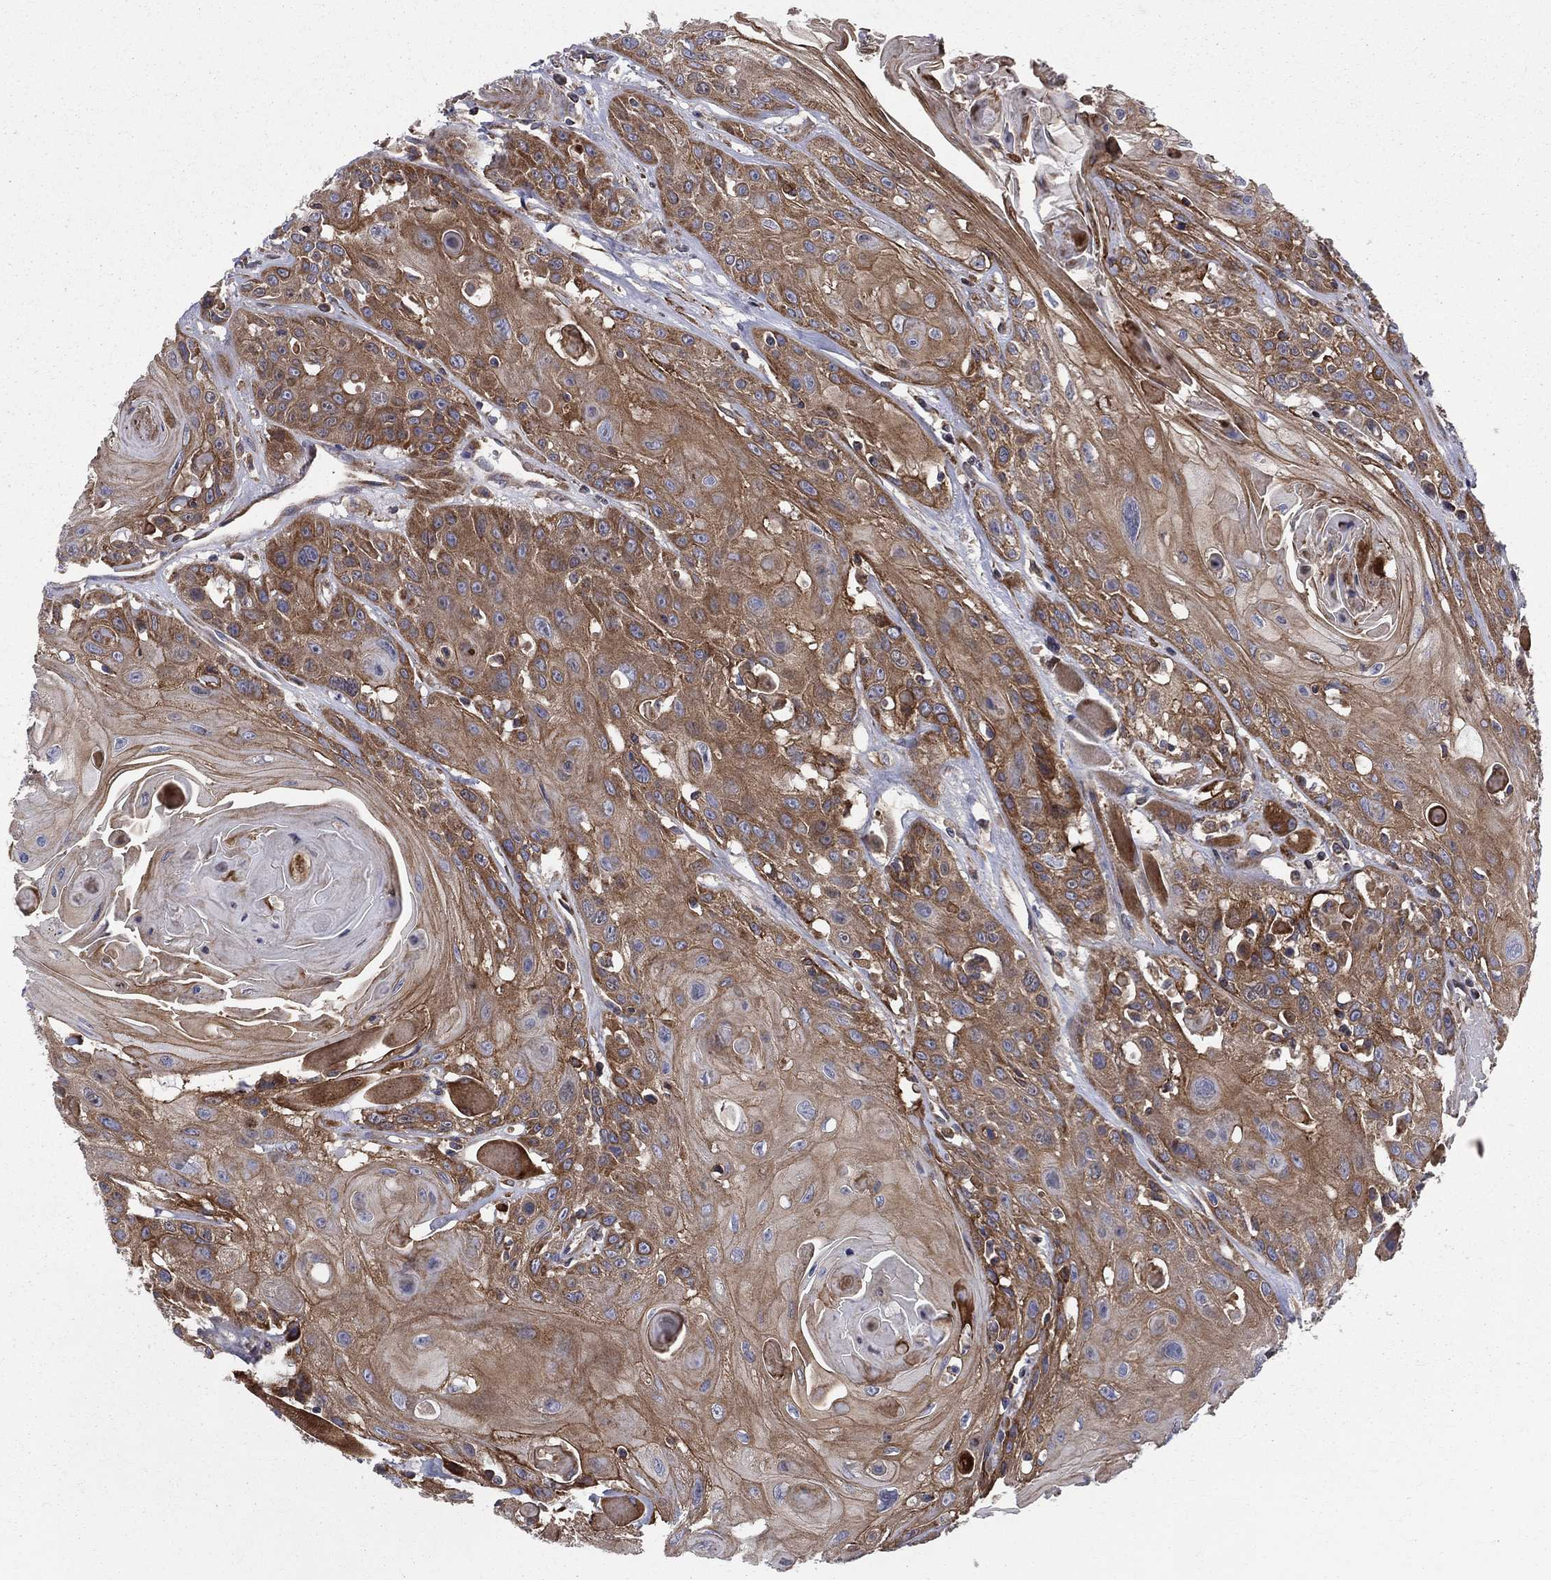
{"staining": {"intensity": "moderate", "quantity": ">75%", "location": "cytoplasmic/membranous"}, "tissue": "head and neck cancer", "cell_type": "Tumor cells", "image_type": "cancer", "snomed": [{"axis": "morphology", "description": "Squamous cell carcinoma, NOS"}, {"axis": "topography", "description": "Head-Neck"}], "caption": "A brown stain labels moderate cytoplasmic/membranous expression of a protein in human head and neck cancer (squamous cell carcinoma) tumor cells.", "gene": "MIX23", "patient": {"sex": "female", "age": 59}}